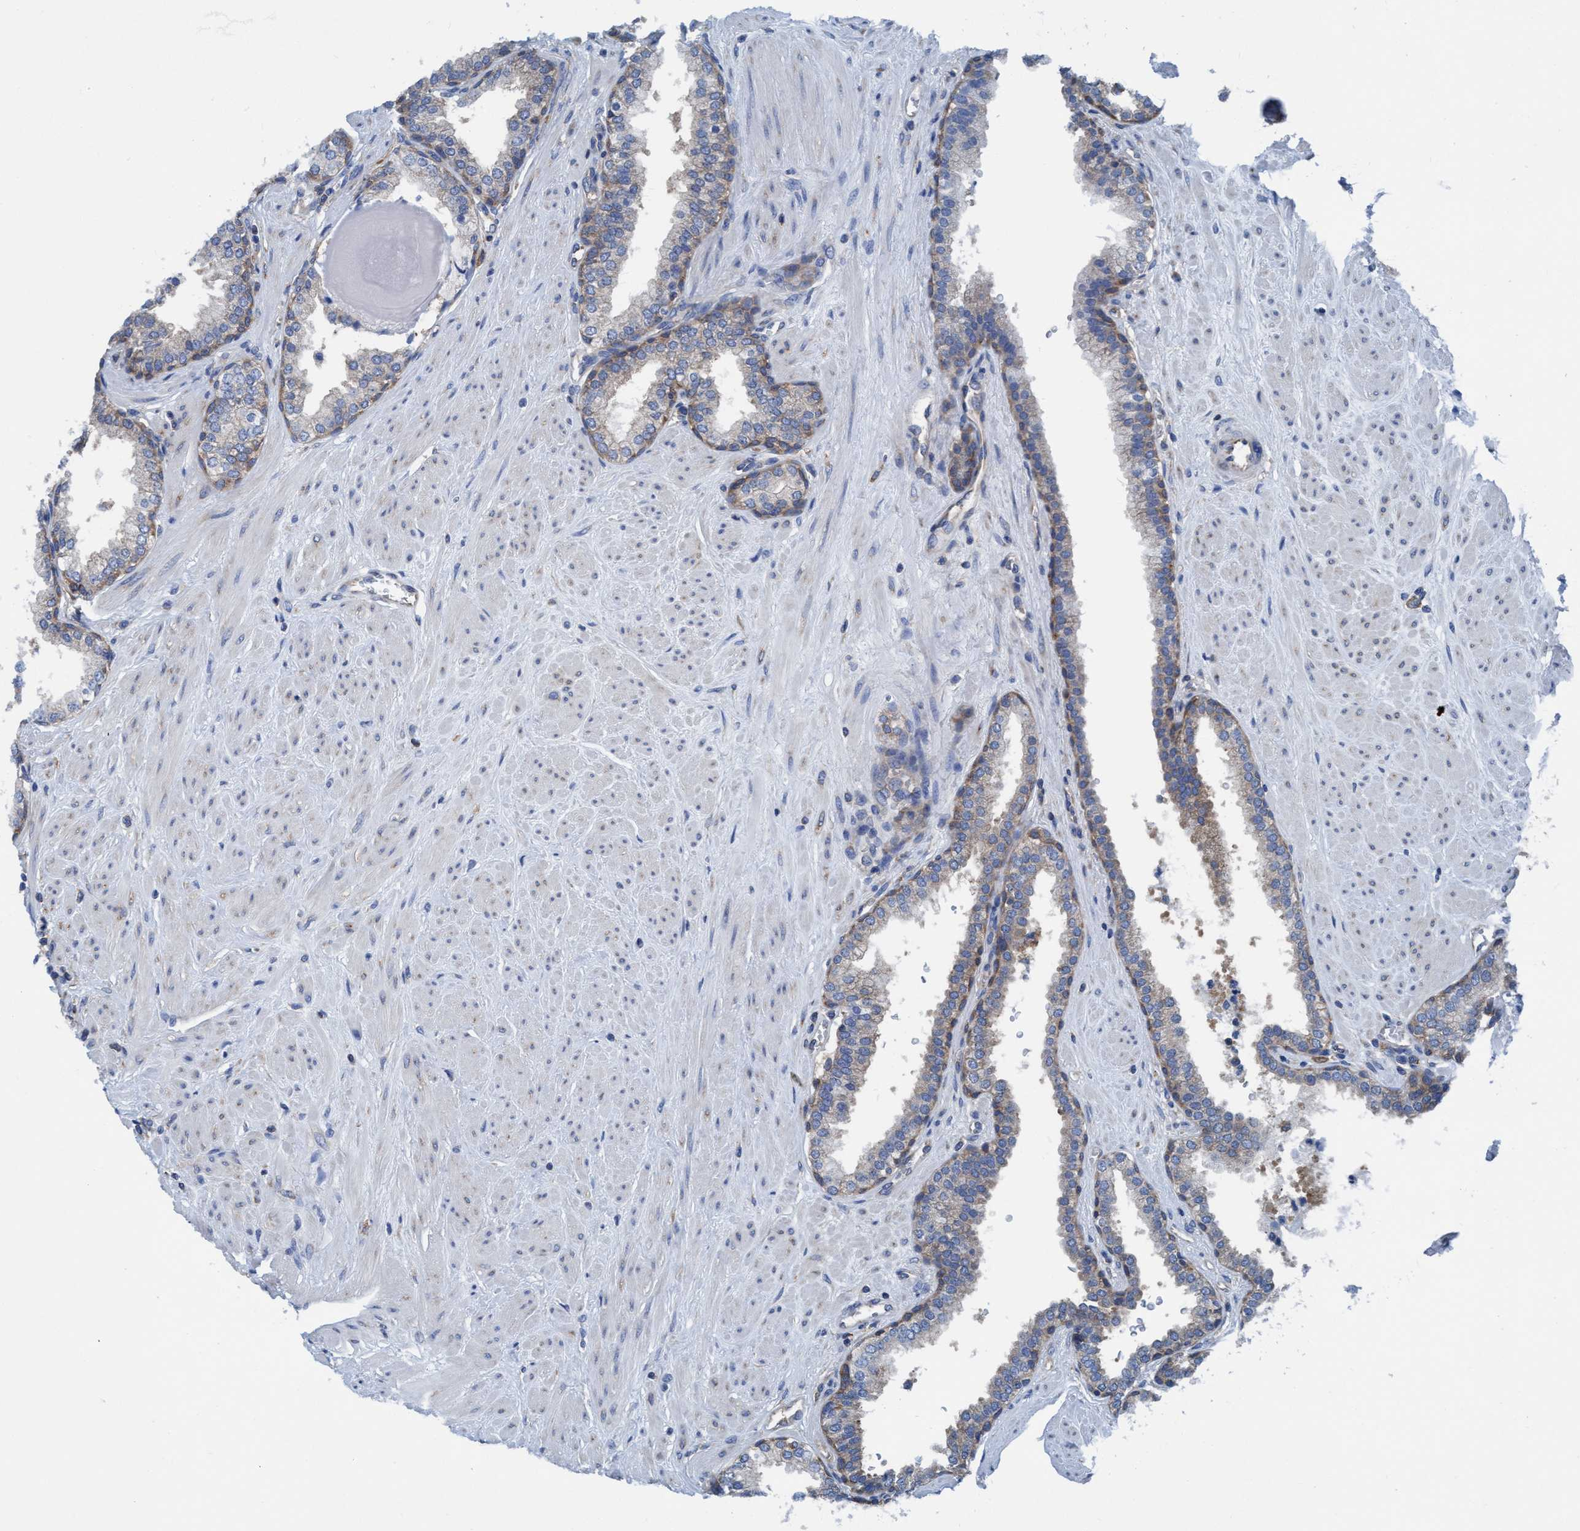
{"staining": {"intensity": "moderate", "quantity": "25%-75%", "location": "cytoplasmic/membranous"}, "tissue": "prostate", "cell_type": "Glandular cells", "image_type": "normal", "snomed": [{"axis": "morphology", "description": "Normal tissue, NOS"}, {"axis": "topography", "description": "Prostate"}], "caption": "Normal prostate reveals moderate cytoplasmic/membranous staining in approximately 25%-75% of glandular cells.", "gene": "NMT1", "patient": {"sex": "male", "age": 51}}